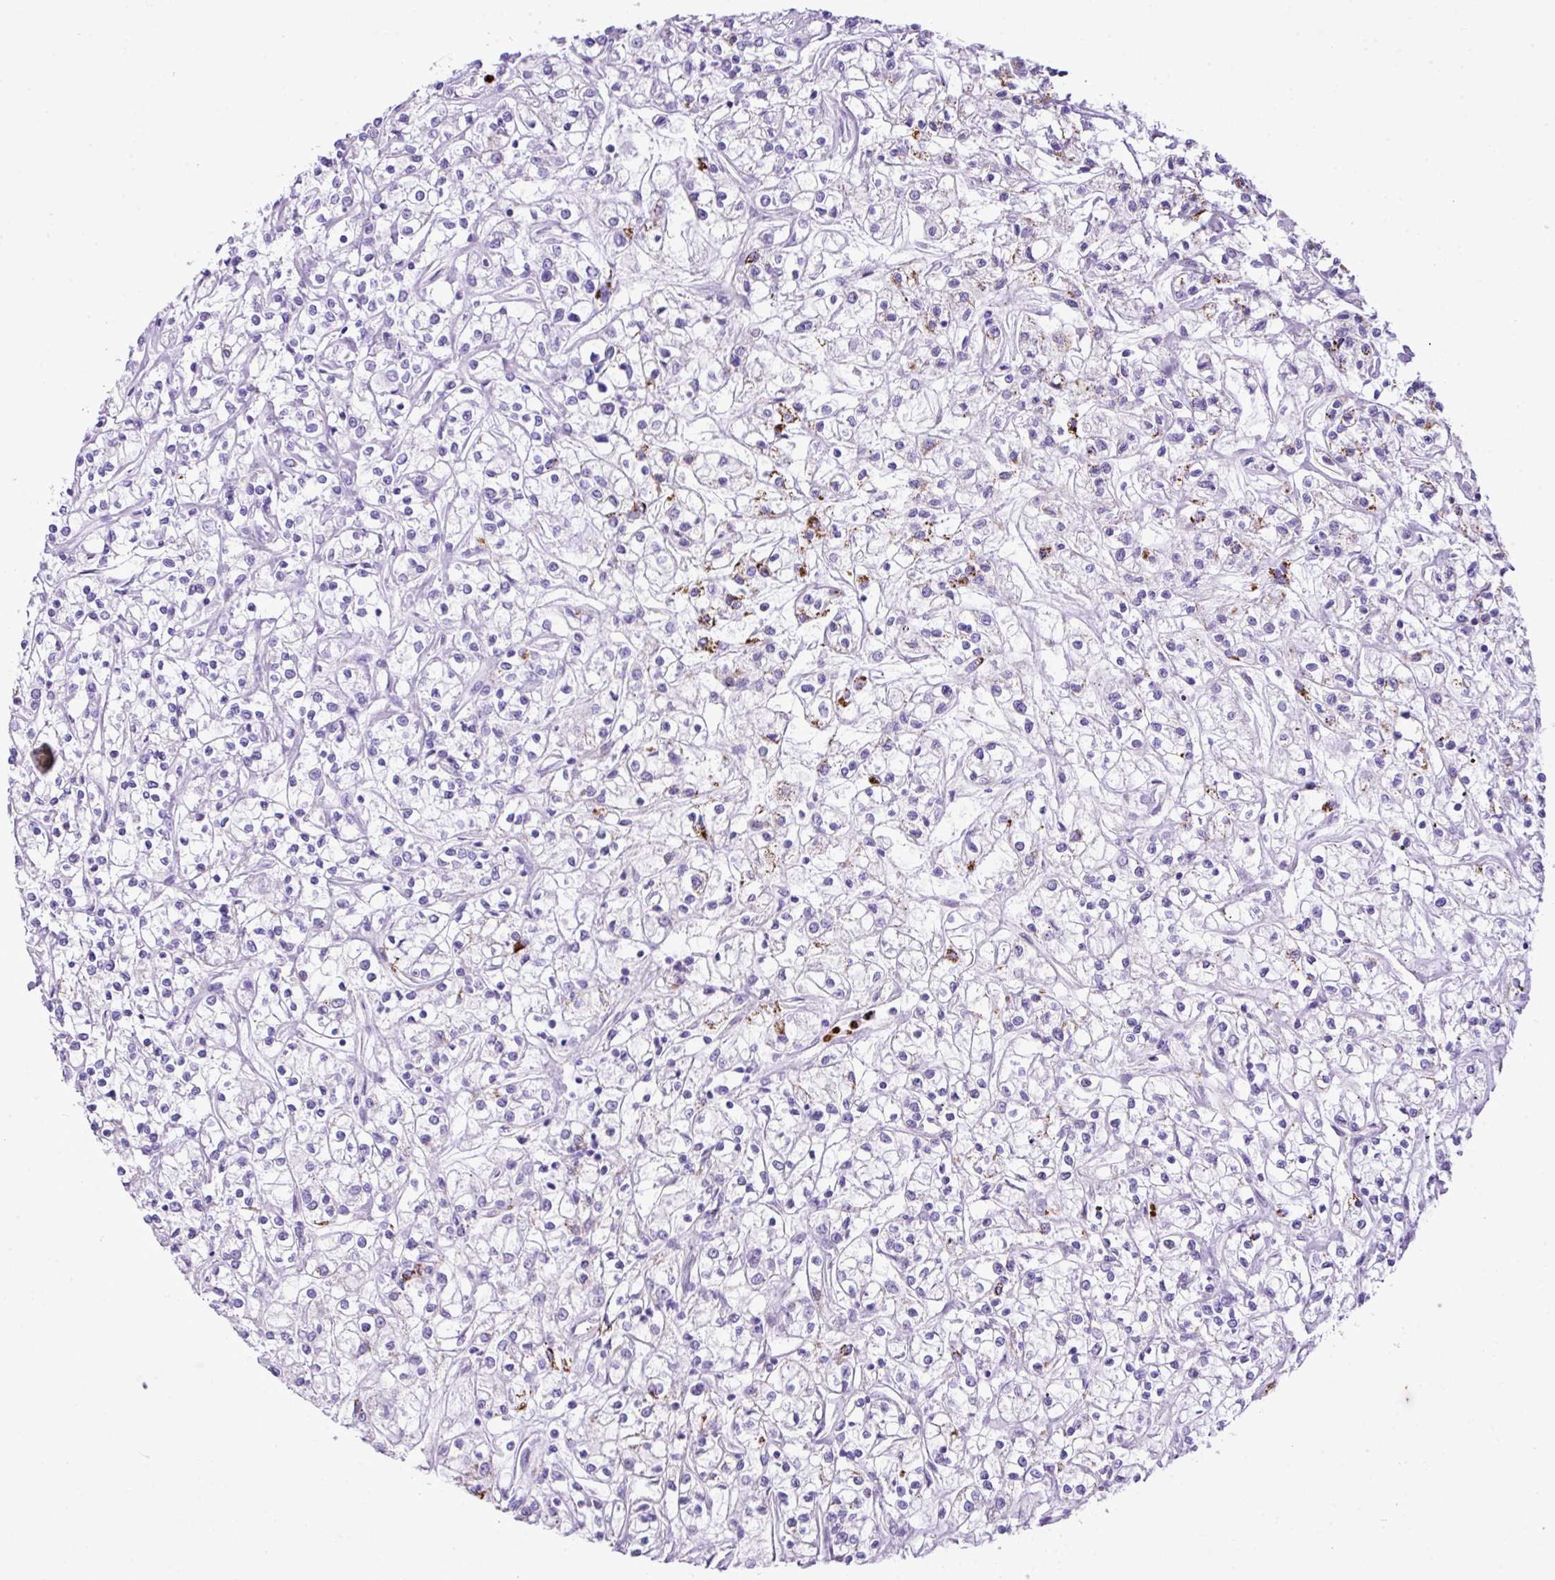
{"staining": {"intensity": "moderate", "quantity": "<25%", "location": "cytoplasmic/membranous"}, "tissue": "renal cancer", "cell_type": "Tumor cells", "image_type": "cancer", "snomed": [{"axis": "morphology", "description": "Adenocarcinoma, NOS"}, {"axis": "topography", "description": "Kidney"}], "caption": "This micrograph displays immunohistochemistry staining of human renal cancer, with low moderate cytoplasmic/membranous positivity in approximately <25% of tumor cells.", "gene": "RCAN2", "patient": {"sex": "female", "age": 59}}